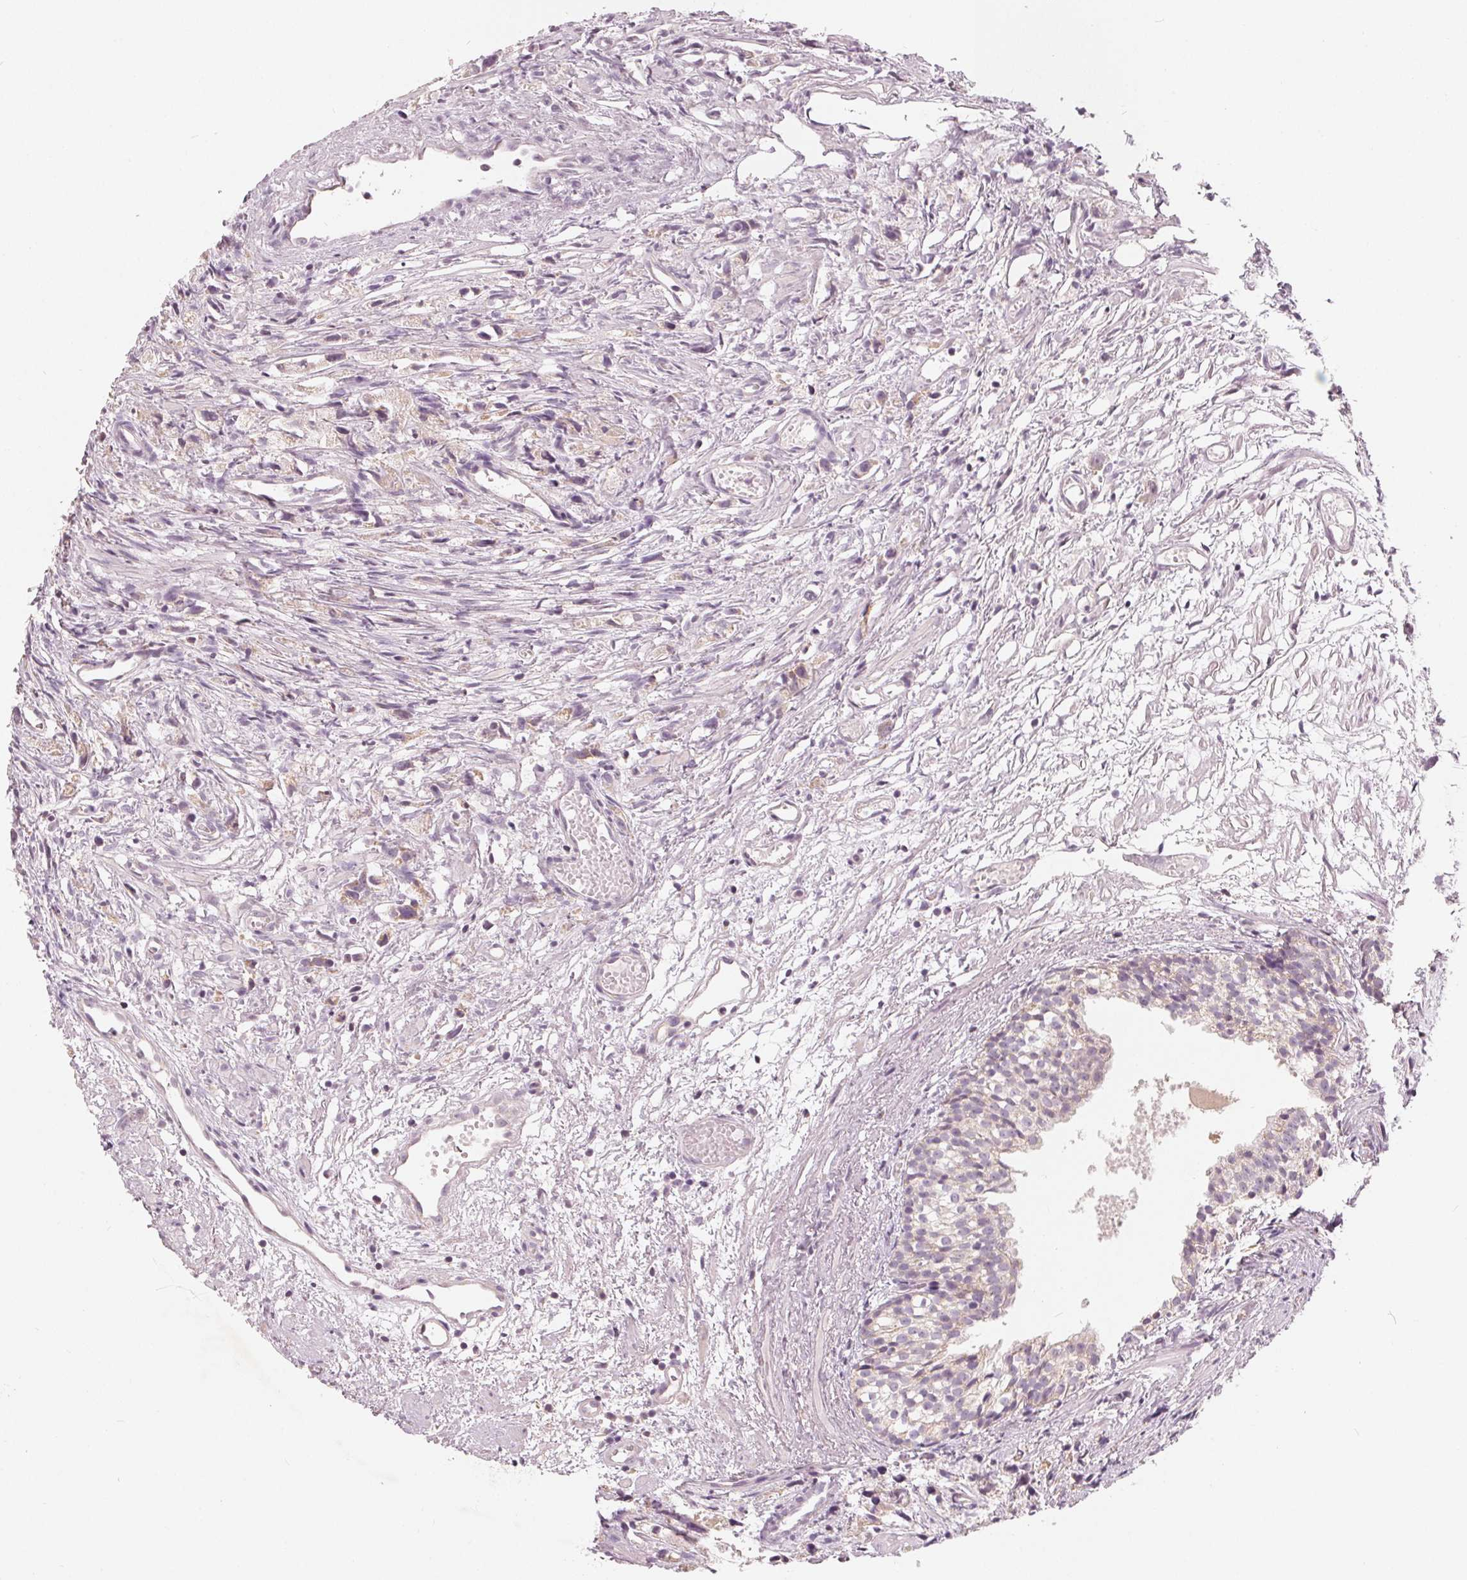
{"staining": {"intensity": "weak", "quantity": "25%-75%", "location": "cytoplasmic/membranous"}, "tissue": "prostate cancer", "cell_type": "Tumor cells", "image_type": "cancer", "snomed": [{"axis": "morphology", "description": "Adenocarcinoma, High grade"}, {"axis": "topography", "description": "Prostate"}], "caption": "This photomicrograph displays IHC staining of prostate cancer, with low weak cytoplasmic/membranous positivity in about 25%-75% of tumor cells.", "gene": "TRIM60", "patient": {"sex": "male", "age": 75}}